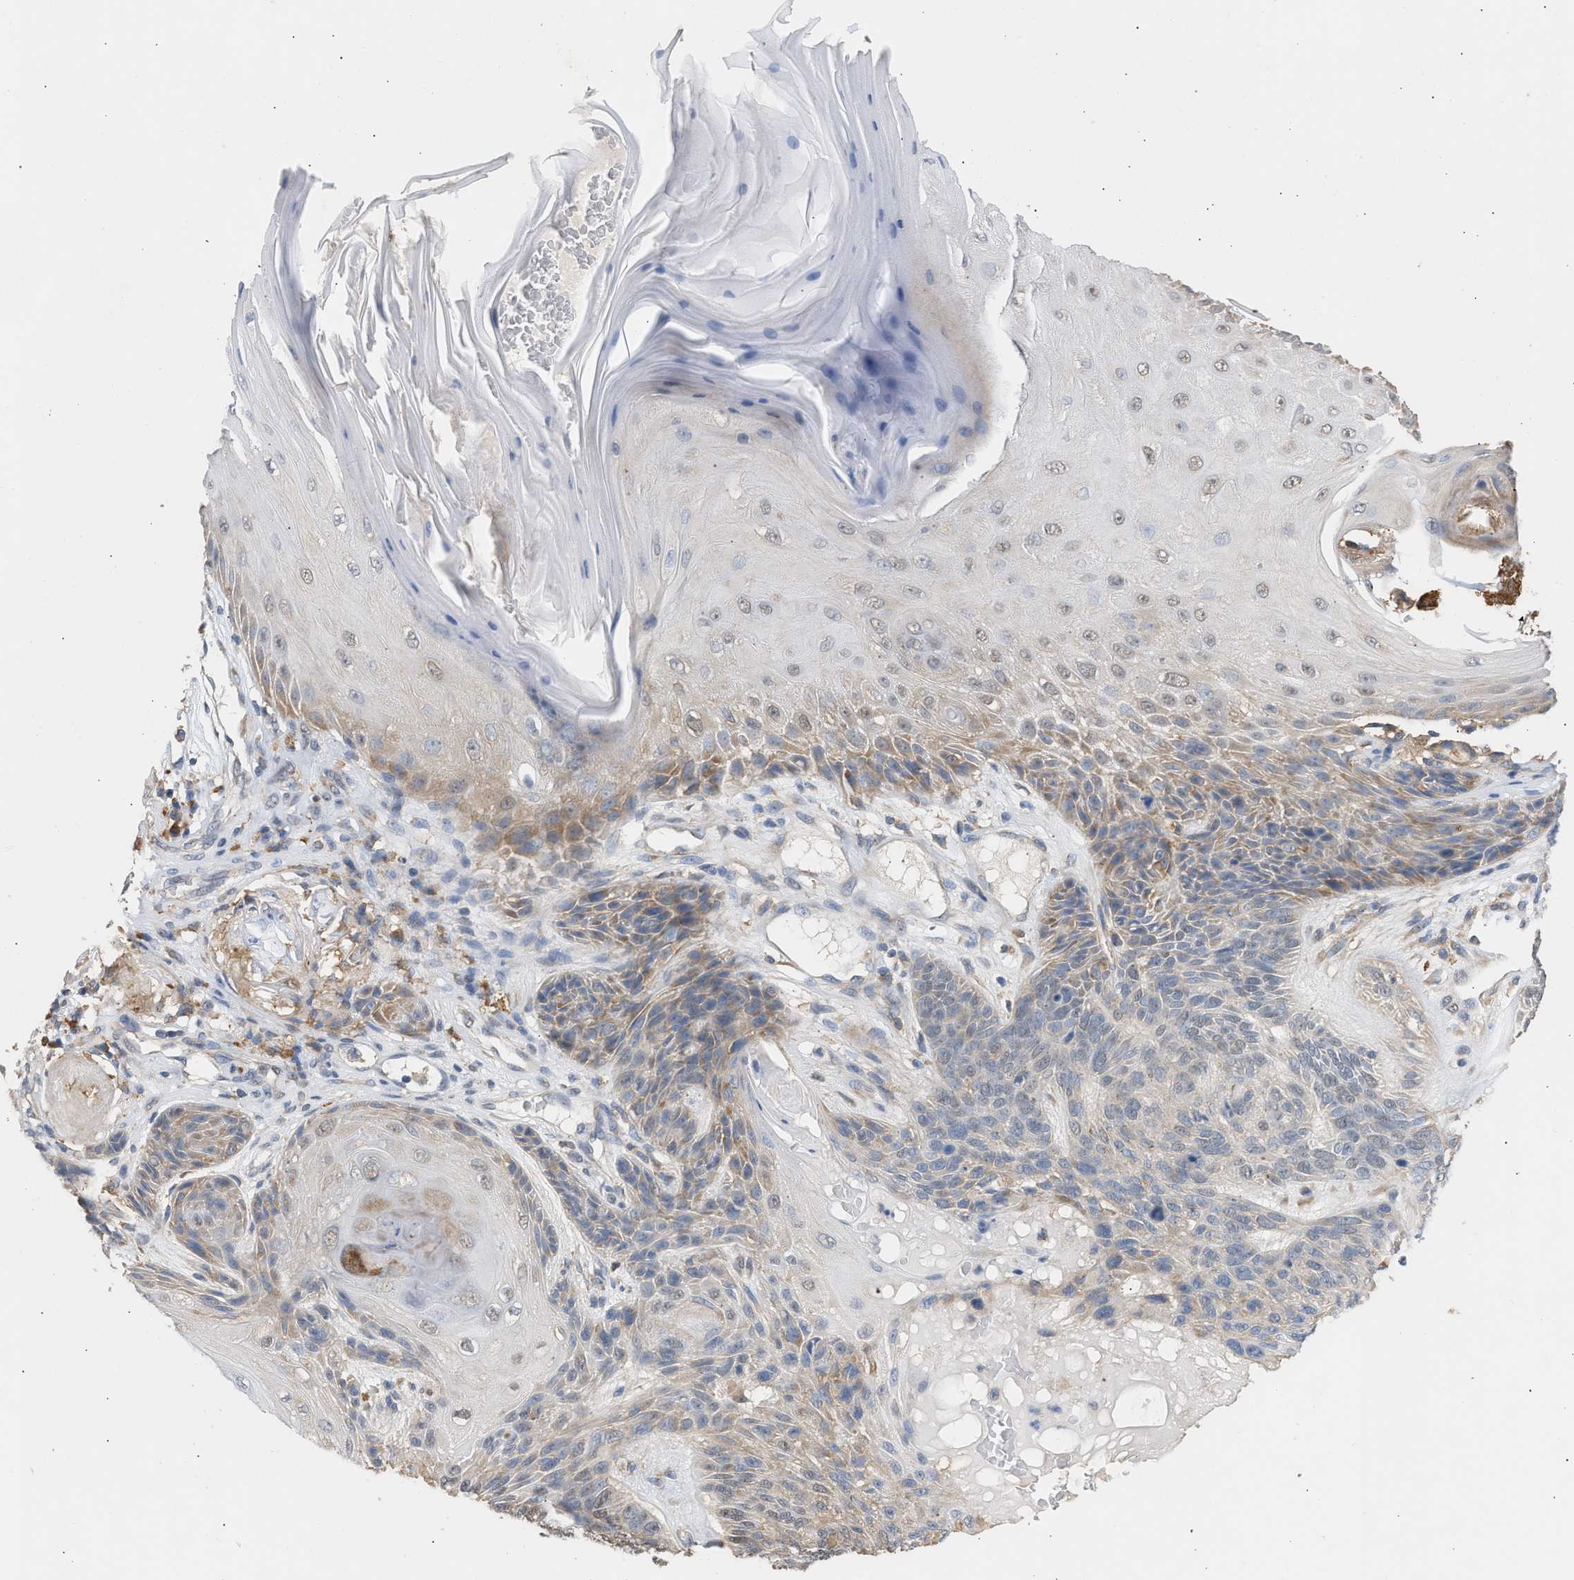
{"staining": {"intensity": "weak", "quantity": "25%-75%", "location": "cytoplasmic/membranous"}, "tissue": "skin cancer", "cell_type": "Tumor cells", "image_type": "cancer", "snomed": [{"axis": "morphology", "description": "Basal cell carcinoma"}, {"axis": "topography", "description": "Skin"}], "caption": "Brown immunohistochemical staining in human skin cancer shows weak cytoplasmic/membranous positivity in about 25%-75% of tumor cells. The staining was performed using DAB (3,3'-diaminobenzidine) to visualize the protein expression in brown, while the nuclei were stained in blue with hematoxylin (Magnification: 20x).", "gene": "GCN1", "patient": {"sex": "male", "age": 55}}